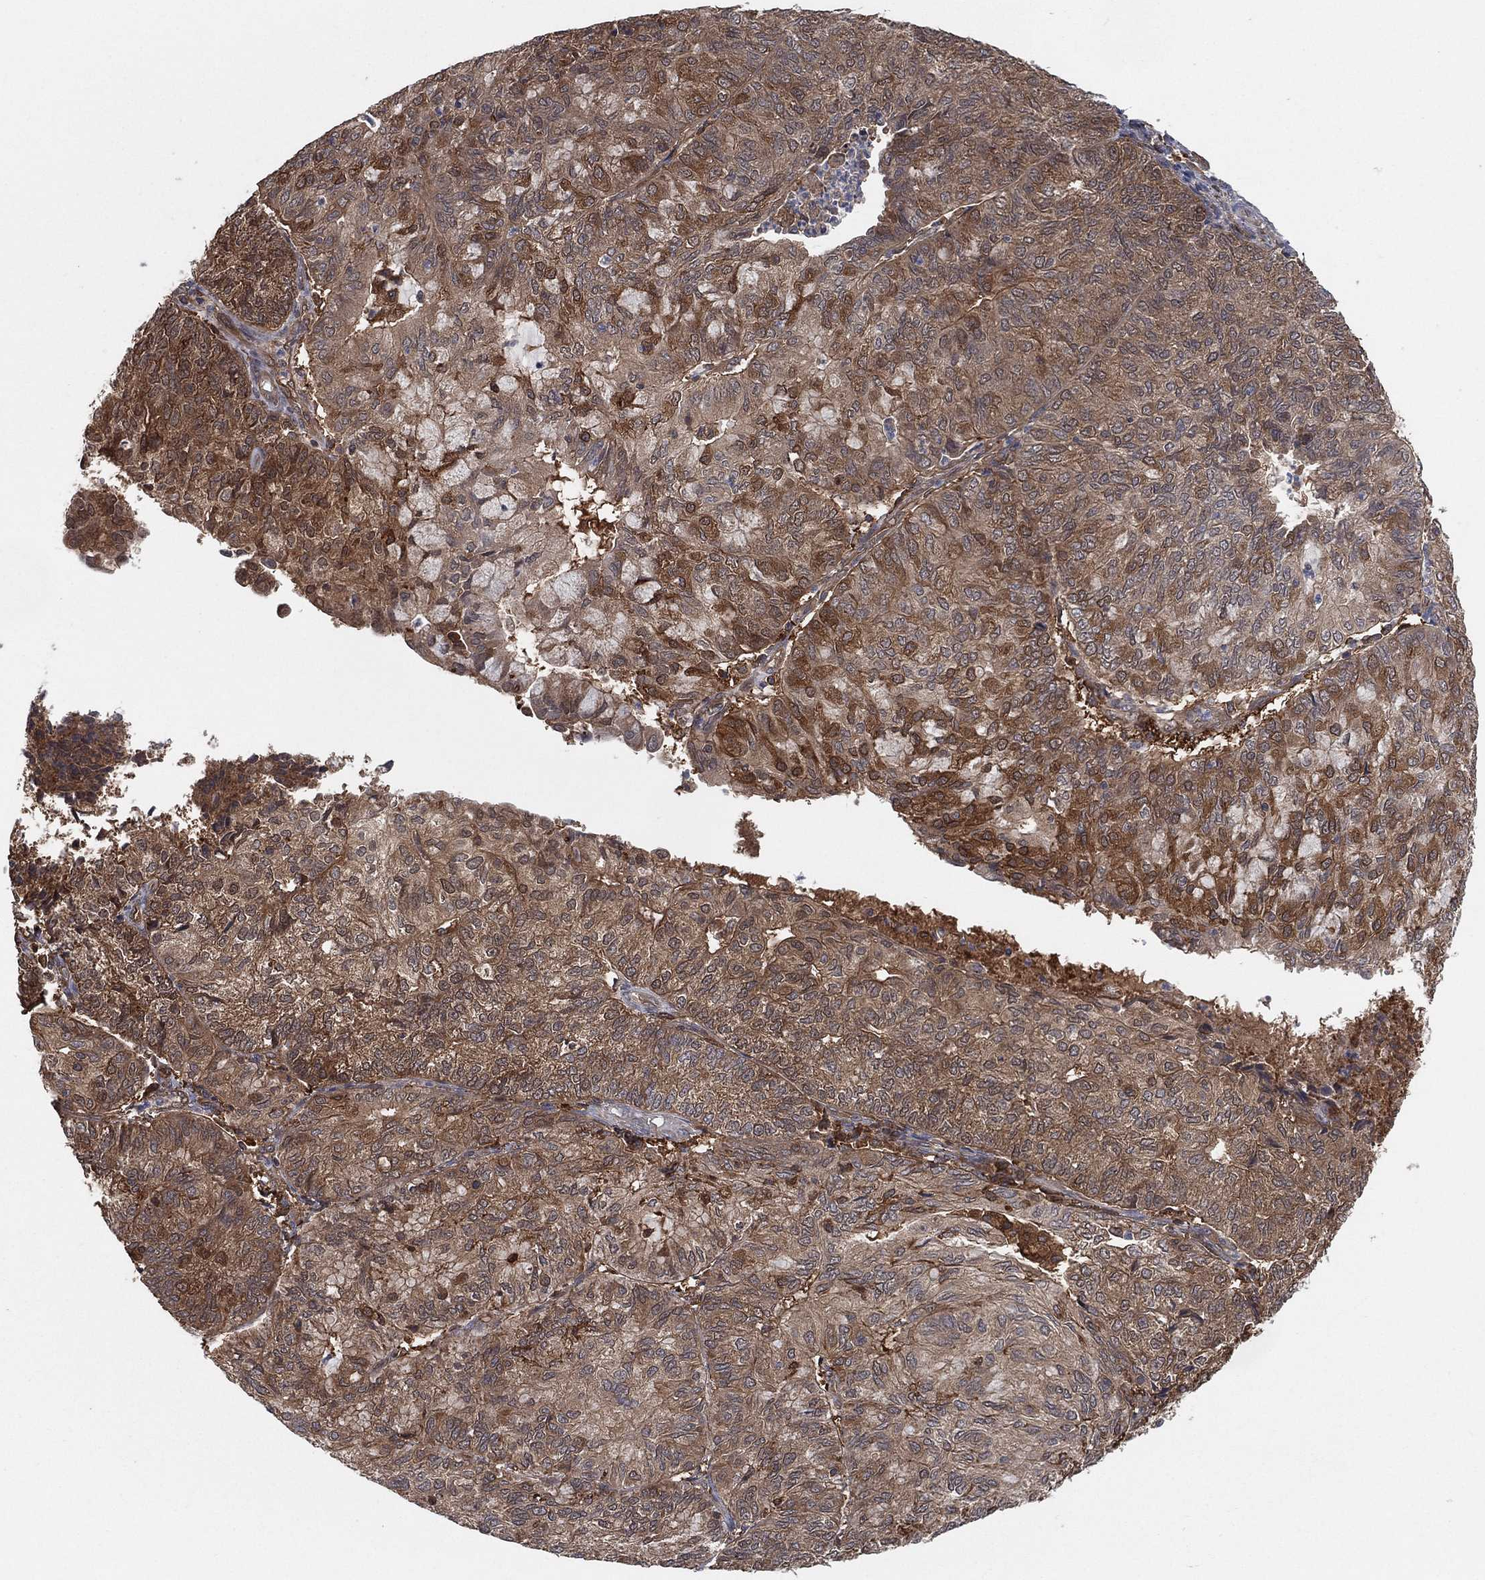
{"staining": {"intensity": "strong", "quantity": "<25%", "location": "cytoplasmic/membranous"}, "tissue": "endometrial cancer", "cell_type": "Tumor cells", "image_type": "cancer", "snomed": [{"axis": "morphology", "description": "Adenocarcinoma, NOS"}, {"axis": "topography", "description": "Endometrium"}], "caption": "High-magnification brightfield microscopy of endometrial adenocarcinoma stained with DAB (3,3'-diaminobenzidine) (brown) and counterstained with hematoxylin (blue). tumor cells exhibit strong cytoplasmic/membranous staining is identified in approximately<25% of cells. (DAB (3,3'-diaminobenzidine) IHC, brown staining for protein, blue staining for nuclei).", "gene": "PSMG4", "patient": {"sex": "female", "age": 82}}